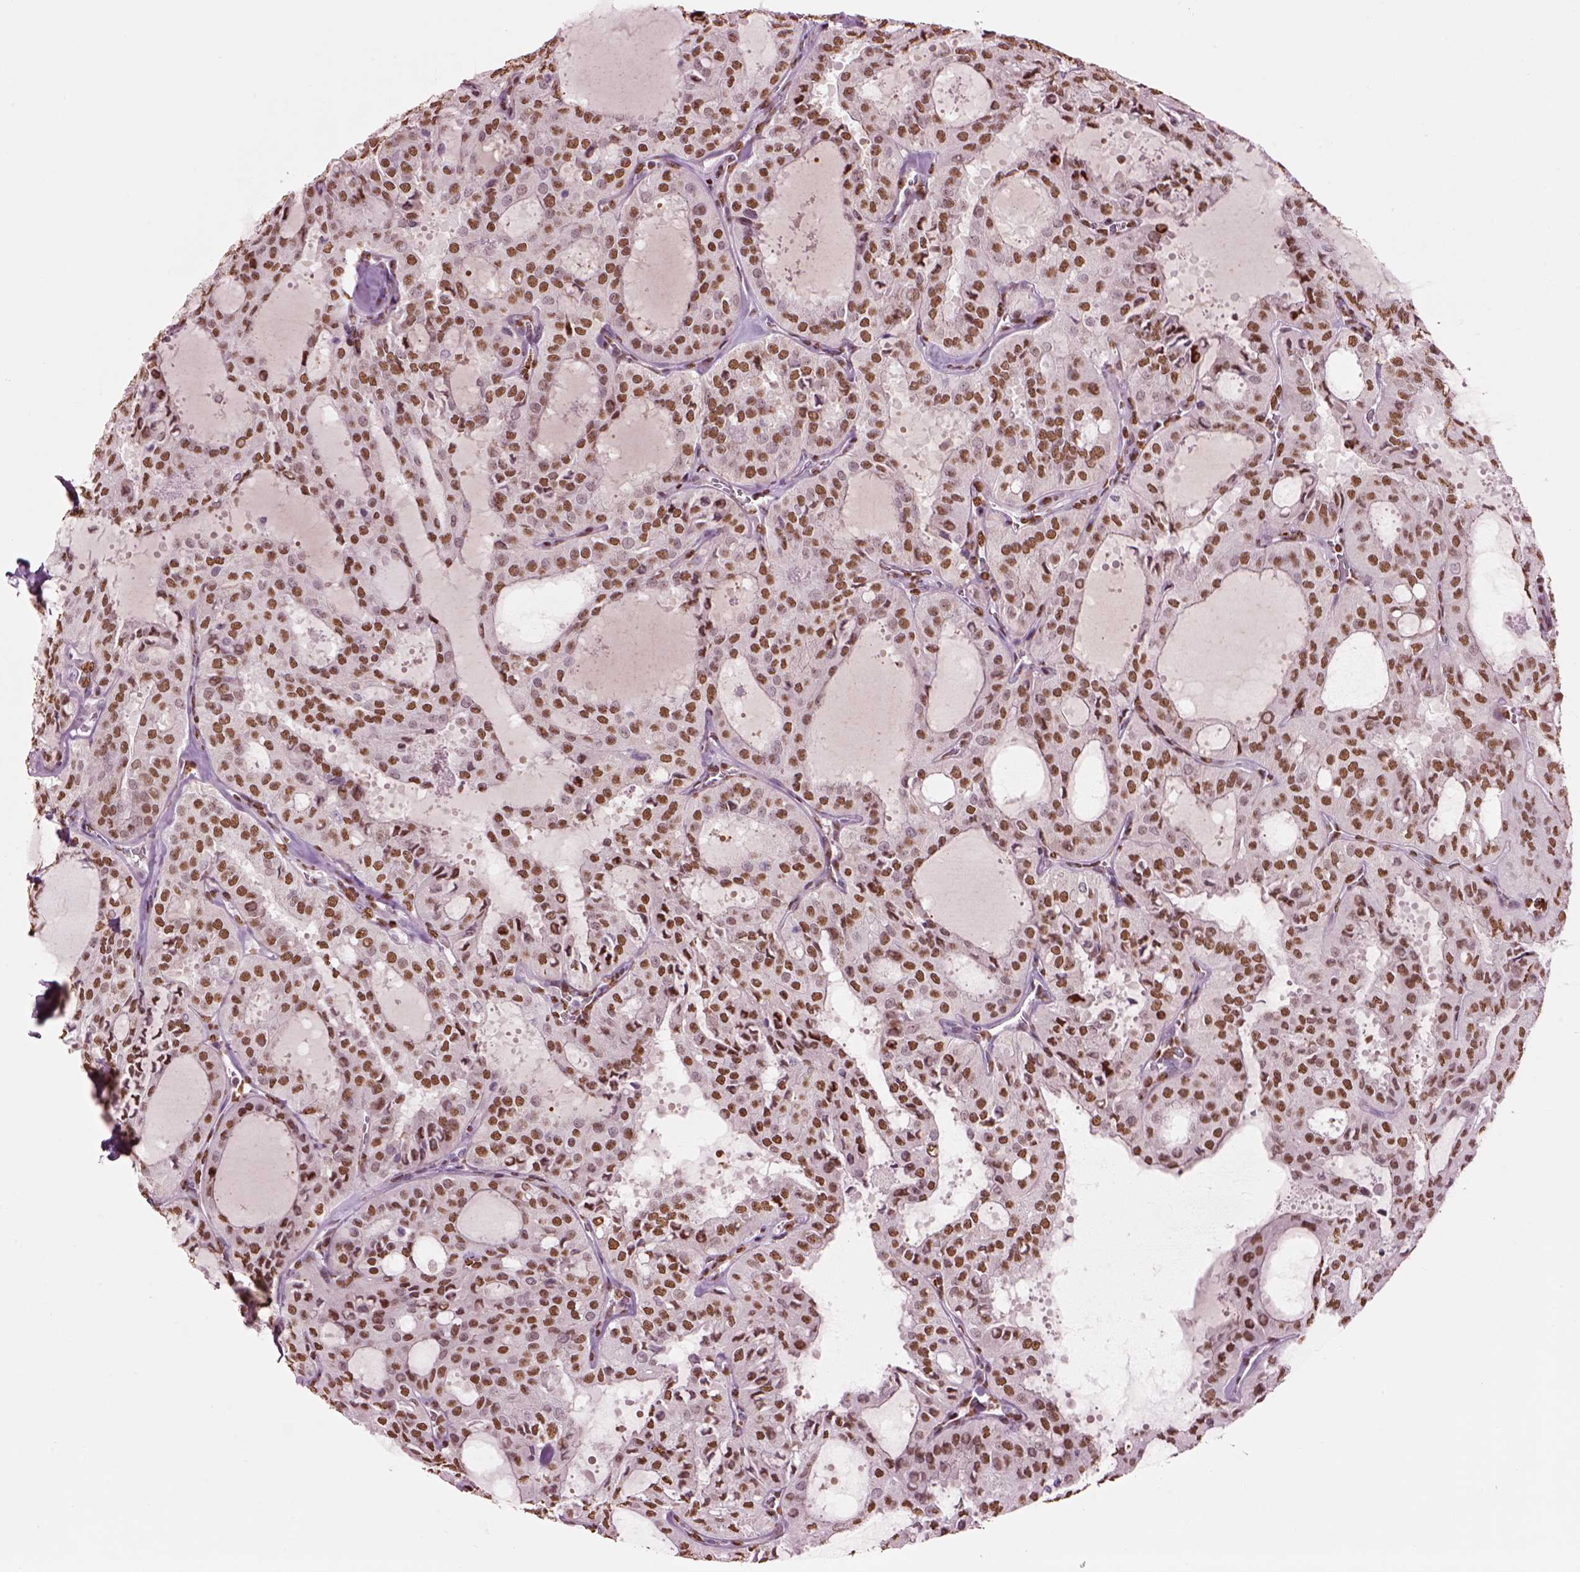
{"staining": {"intensity": "moderate", "quantity": ">75%", "location": "nuclear"}, "tissue": "thyroid cancer", "cell_type": "Tumor cells", "image_type": "cancer", "snomed": [{"axis": "morphology", "description": "Follicular adenoma carcinoma, NOS"}, {"axis": "topography", "description": "Thyroid gland"}], "caption": "Protein staining of follicular adenoma carcinoma (thyroid) tissue exhibits moderate nuclear positivity in about >75% of tumor cells.", "gene": "DDX3X", "patient": {"sex": "male", "age": 75}}